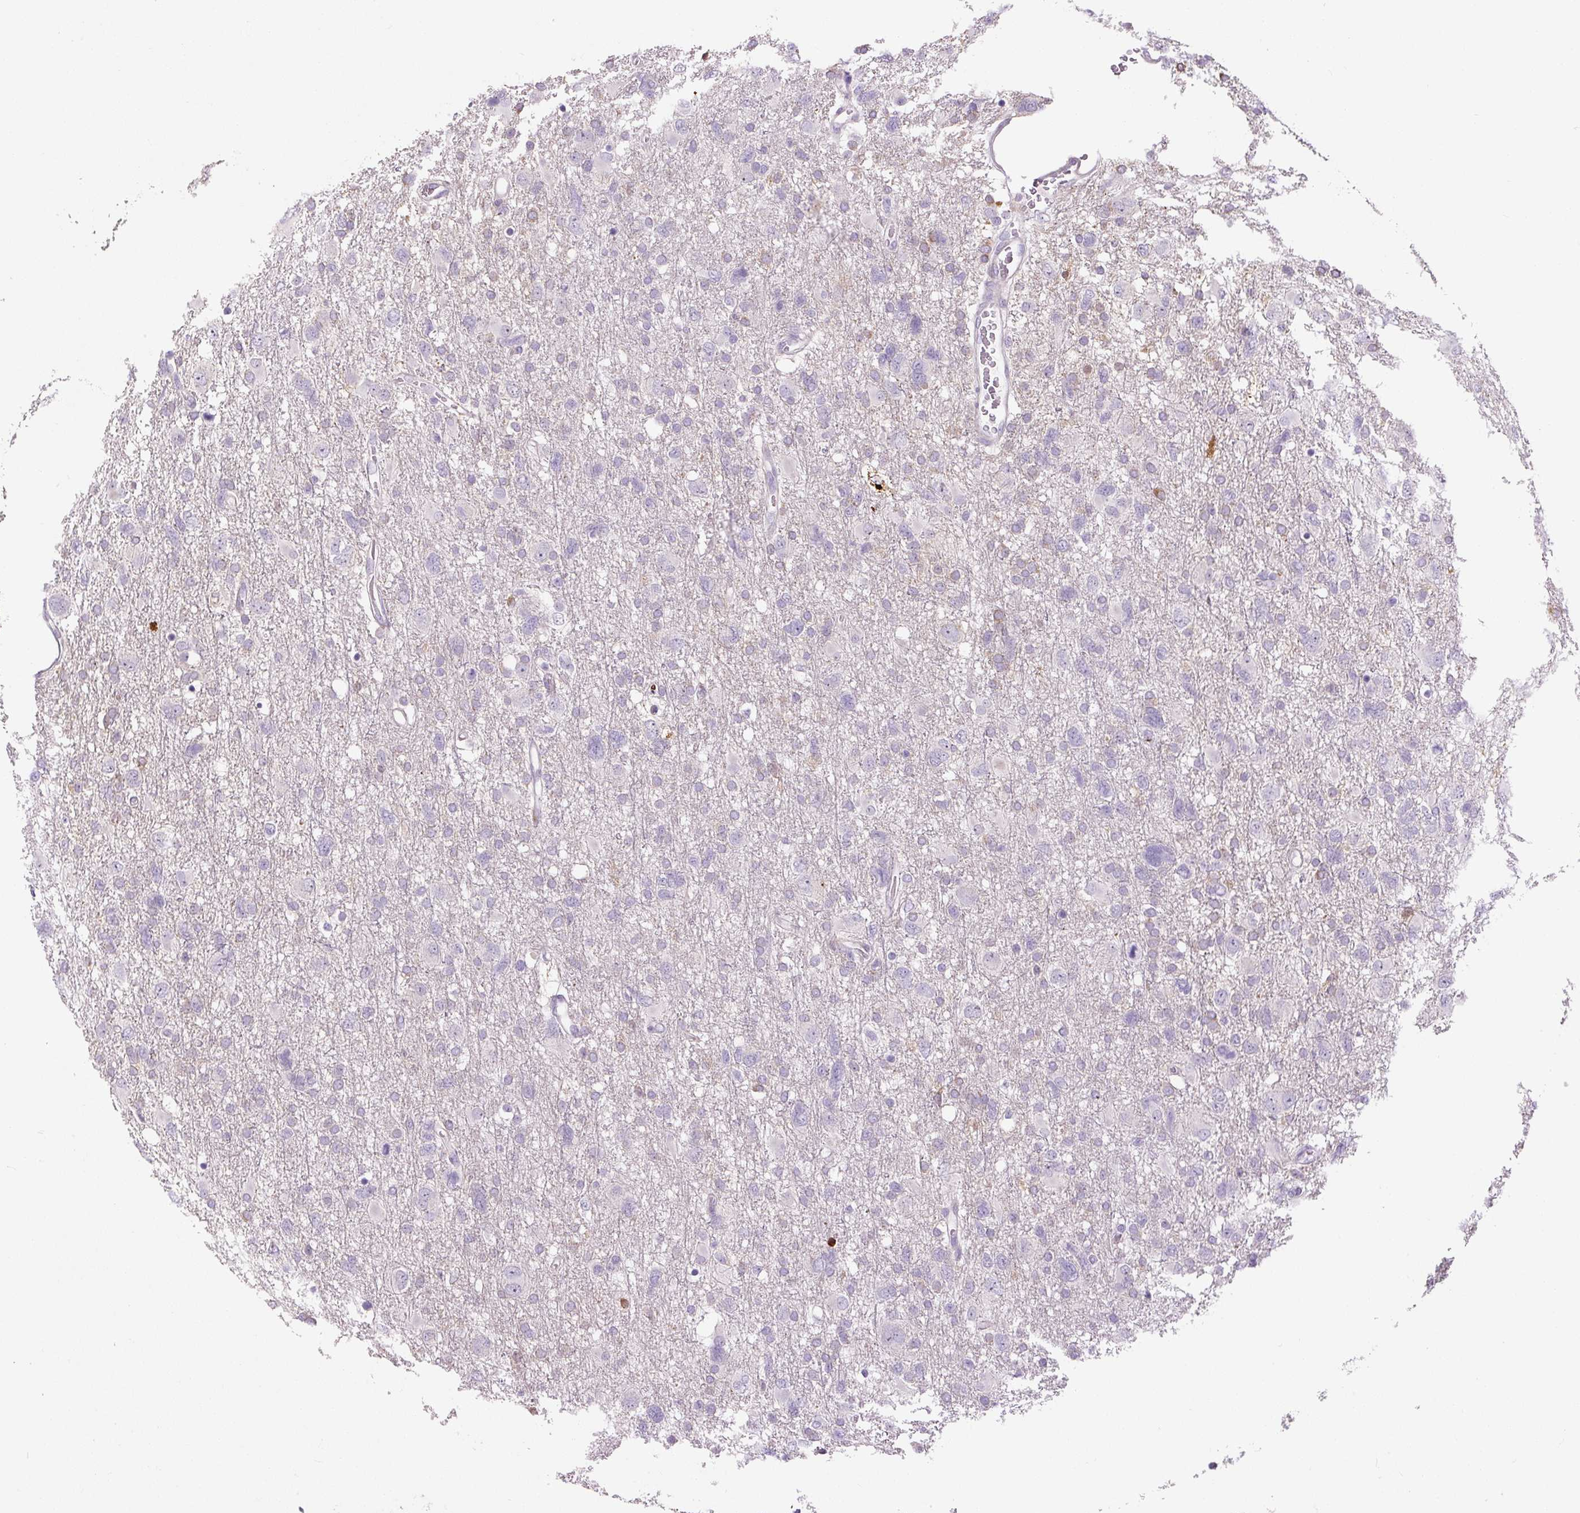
{"staining": {"intensity": "negative", "quantity": "none", "location": "none"}, "tissue": "glioma", "cell_type": "Tumor cells", "image_type": "cancer", "snomed": [{"axis": "morphology", "description": "Glioma, malignant, High grade"}, {"axis": "topography", "description": "Brain"}], "caption": "Immunohistochemistry image of neoplastic tissue: human malignant glioma (high-grade) stained with DAB reveals no significant protein staining in tumor cells.", "gene": "FUT10", "patient": {"sex": "male", "age": 61}}